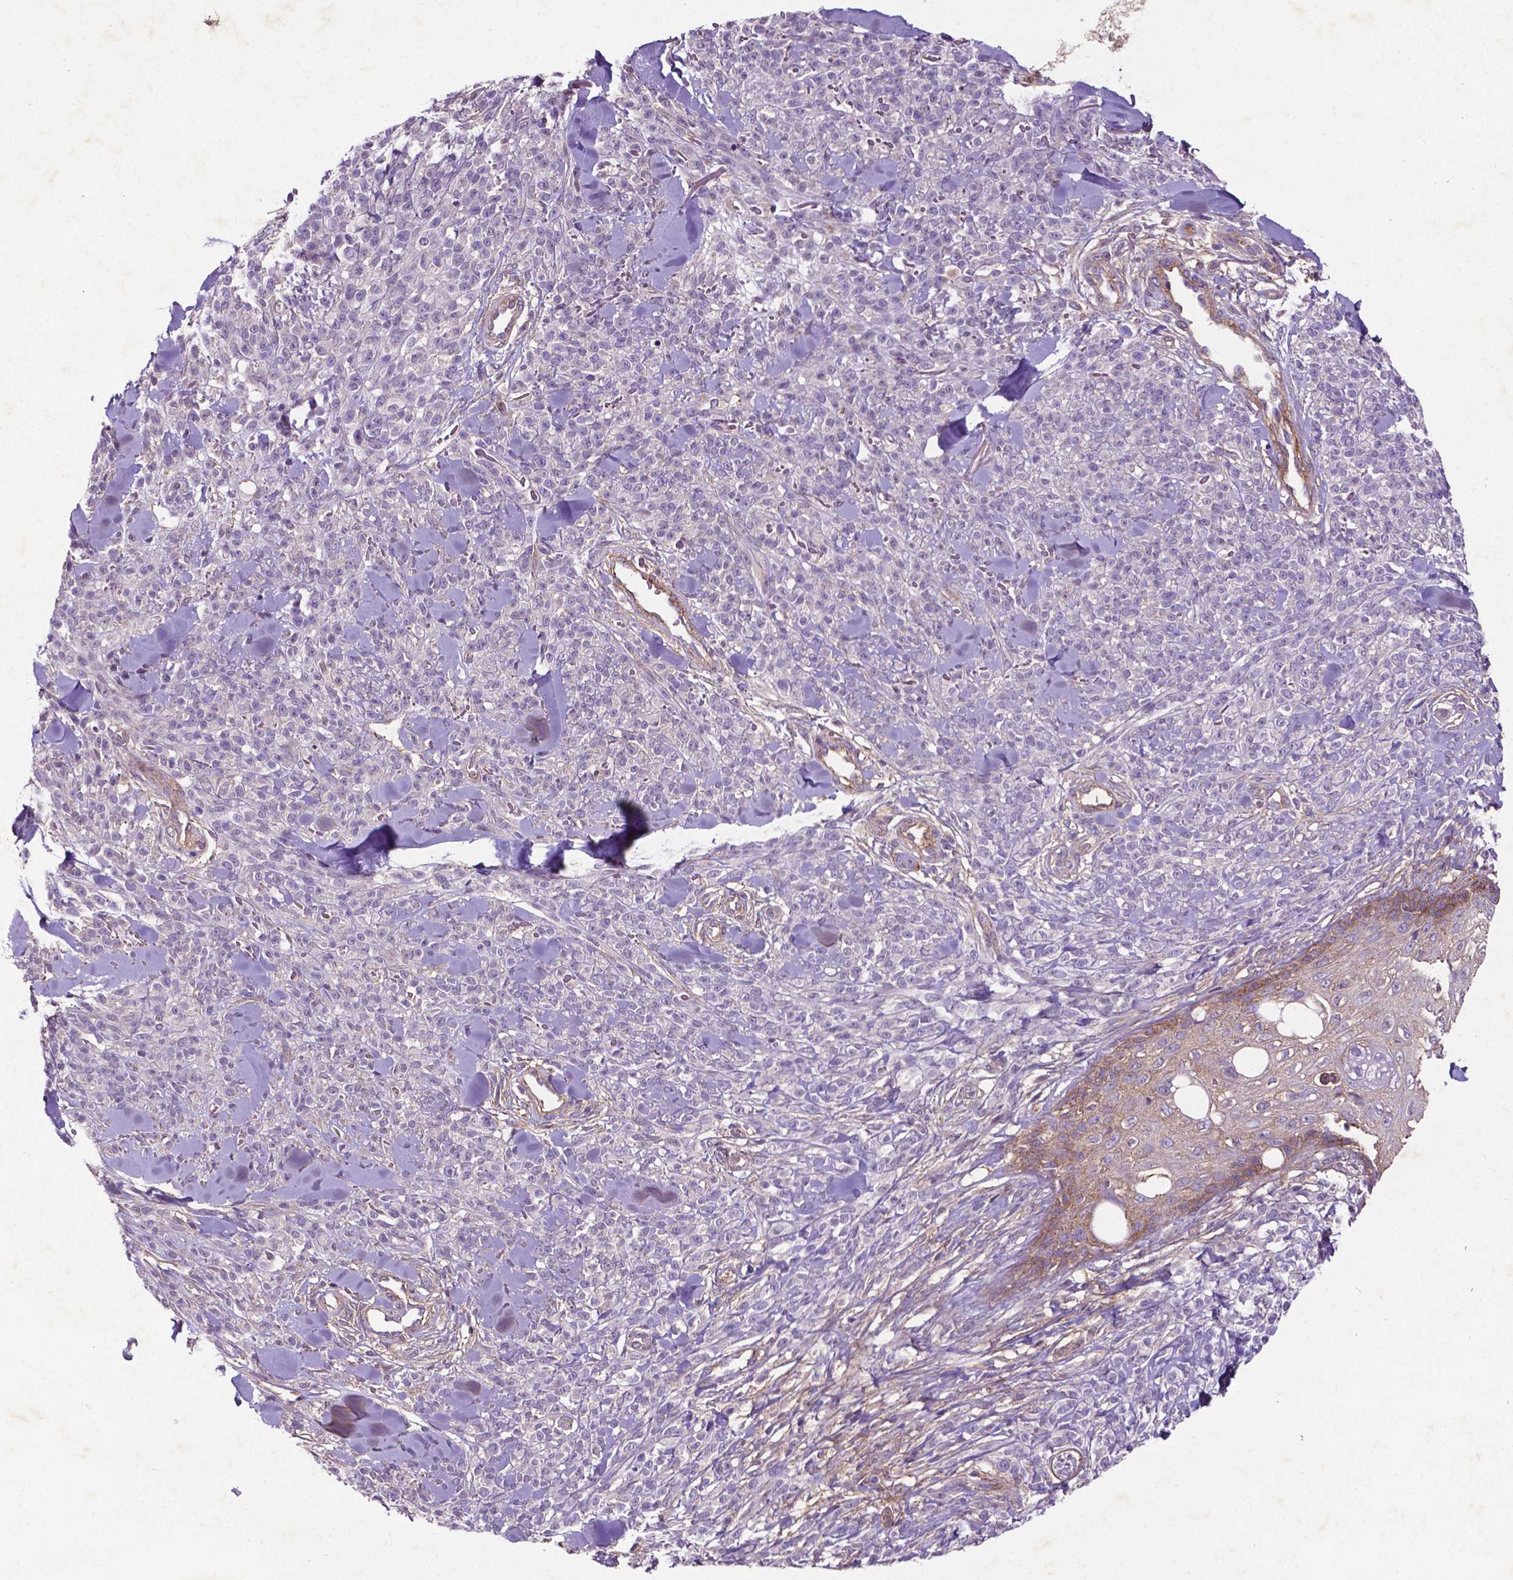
{"staining": {"intensity": "negative", "quantity": "none", "location": "none"}, "tissue": "melanoma", "cell_type": "Tumor cells", "image_type": "cancer", "snomed": [{"axis": "morphology", "description": "Malignant melanoma, NOS"}, {"axis": "topography", "description": "Skin"}, {"axis": "topography", "description": "Skin of trunk"}], "caption": "A high-resolution micrograph shows immunohistochemistry staining of malignant melanoma, which reveals no significant positivity in tumor cells. (Stains: DAB immunohistochemistry with hematoxylin counter stain, Microscopy: brightfield microscopy at high magnification).", "gene": "RRAS", "patient": {"sex": "male", "age": 74}}